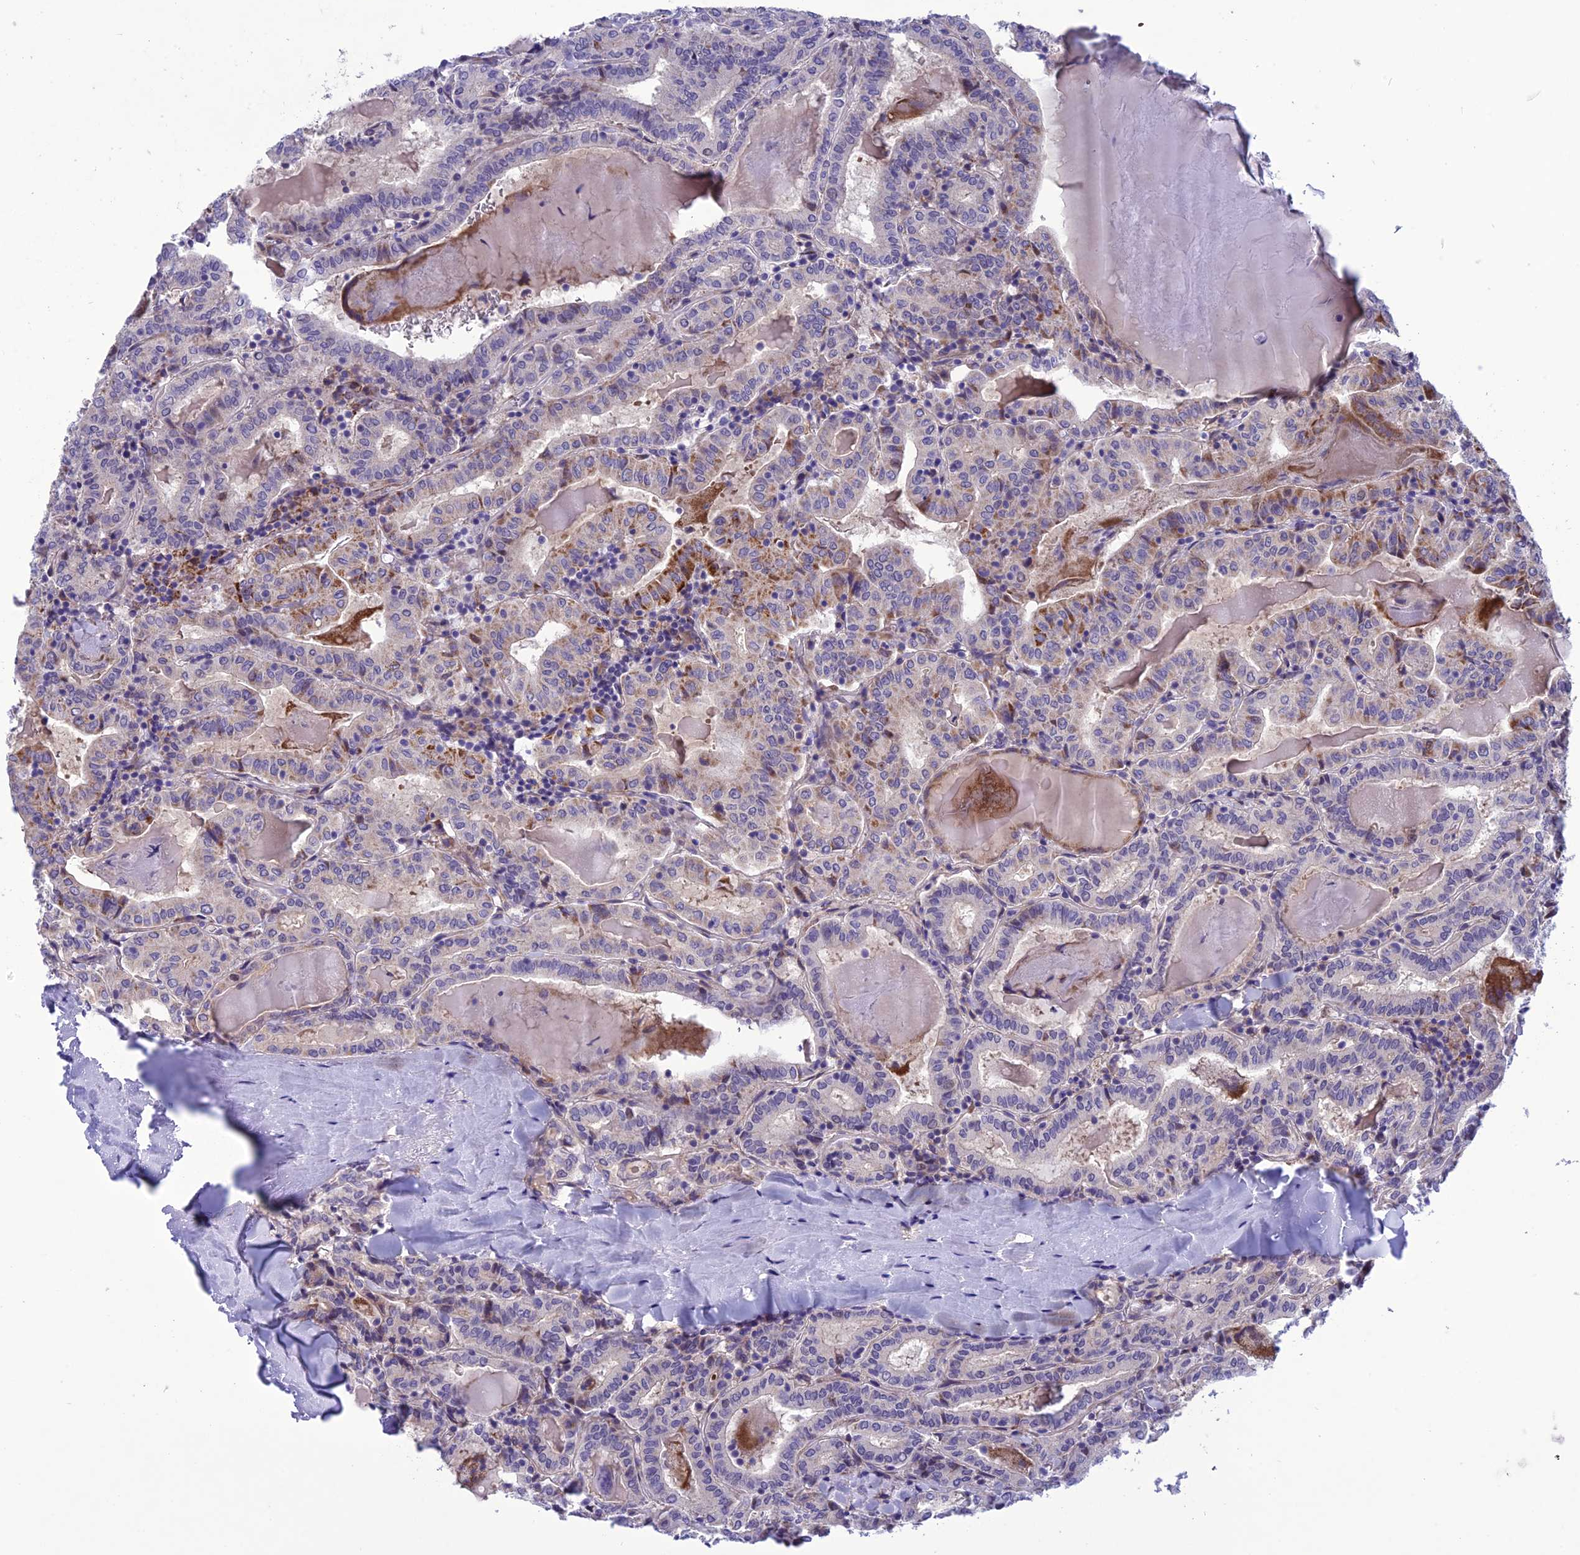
{"staining": {"intensity": "moderate", "quantity": "<25%", "location": "cytoplasmic/membranous"}, "tissue": "thyroid cancer", "cell_type": "Tumor cells", "image_type": "cancer", "snomed": [{"axis": "morphology", "description": "Papillary adenocarcinoma, NOS"}, {"axis": "topography", "description": "Thyroid gland"}], "caption": "Immunohistochemical staining of papillary adenocarcinoma (thyroid) reveals low levels of moderate cytoplasmic/membranous positivity in approximately <25% of tumor cells. Immunohistochemistry stains the protein of interest in brown and the nuclei are stained blue.", "gene": "PSMF1", "patient": {"sex": "female", "age": 72}}